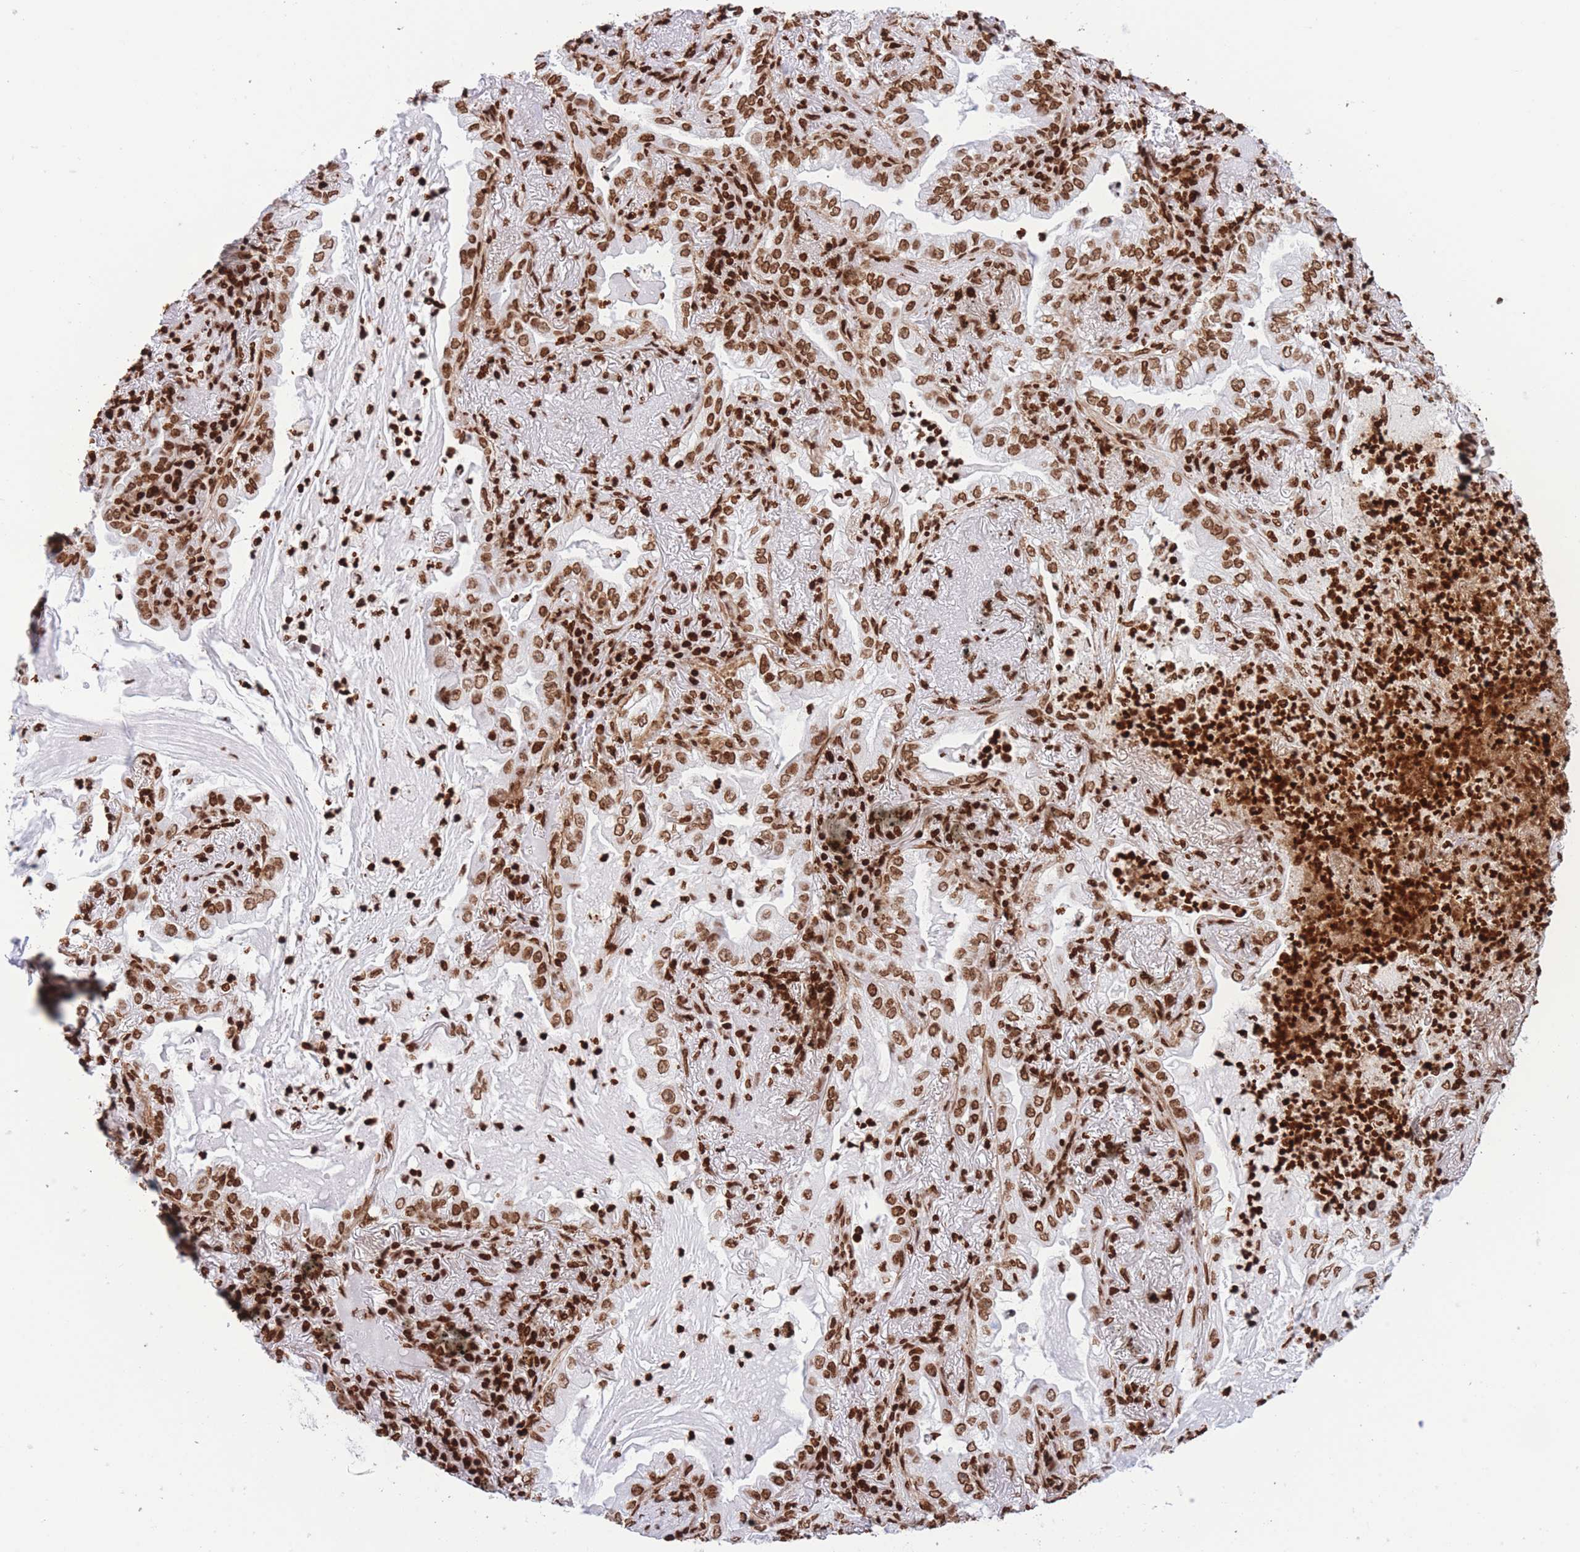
{"staining": {"intensity": "strong", "quantity": ">75%", "location": "nuclear"}, "tissue": "lung cancer", "cell_type": "Tumor cells", "image_type": "cancer", "snomed": [{"axis": "morphology", "description": "Adenocarcinoma, NOS"}, {"axis": "topography", "description": "Lung"}], "caption": "A brown stain highlights strong nuclear staining of a protein in lung adenocarcinoma tumor cells.", "gene": "H2BC11", "patient": {"sex": "female", "age": 73}}